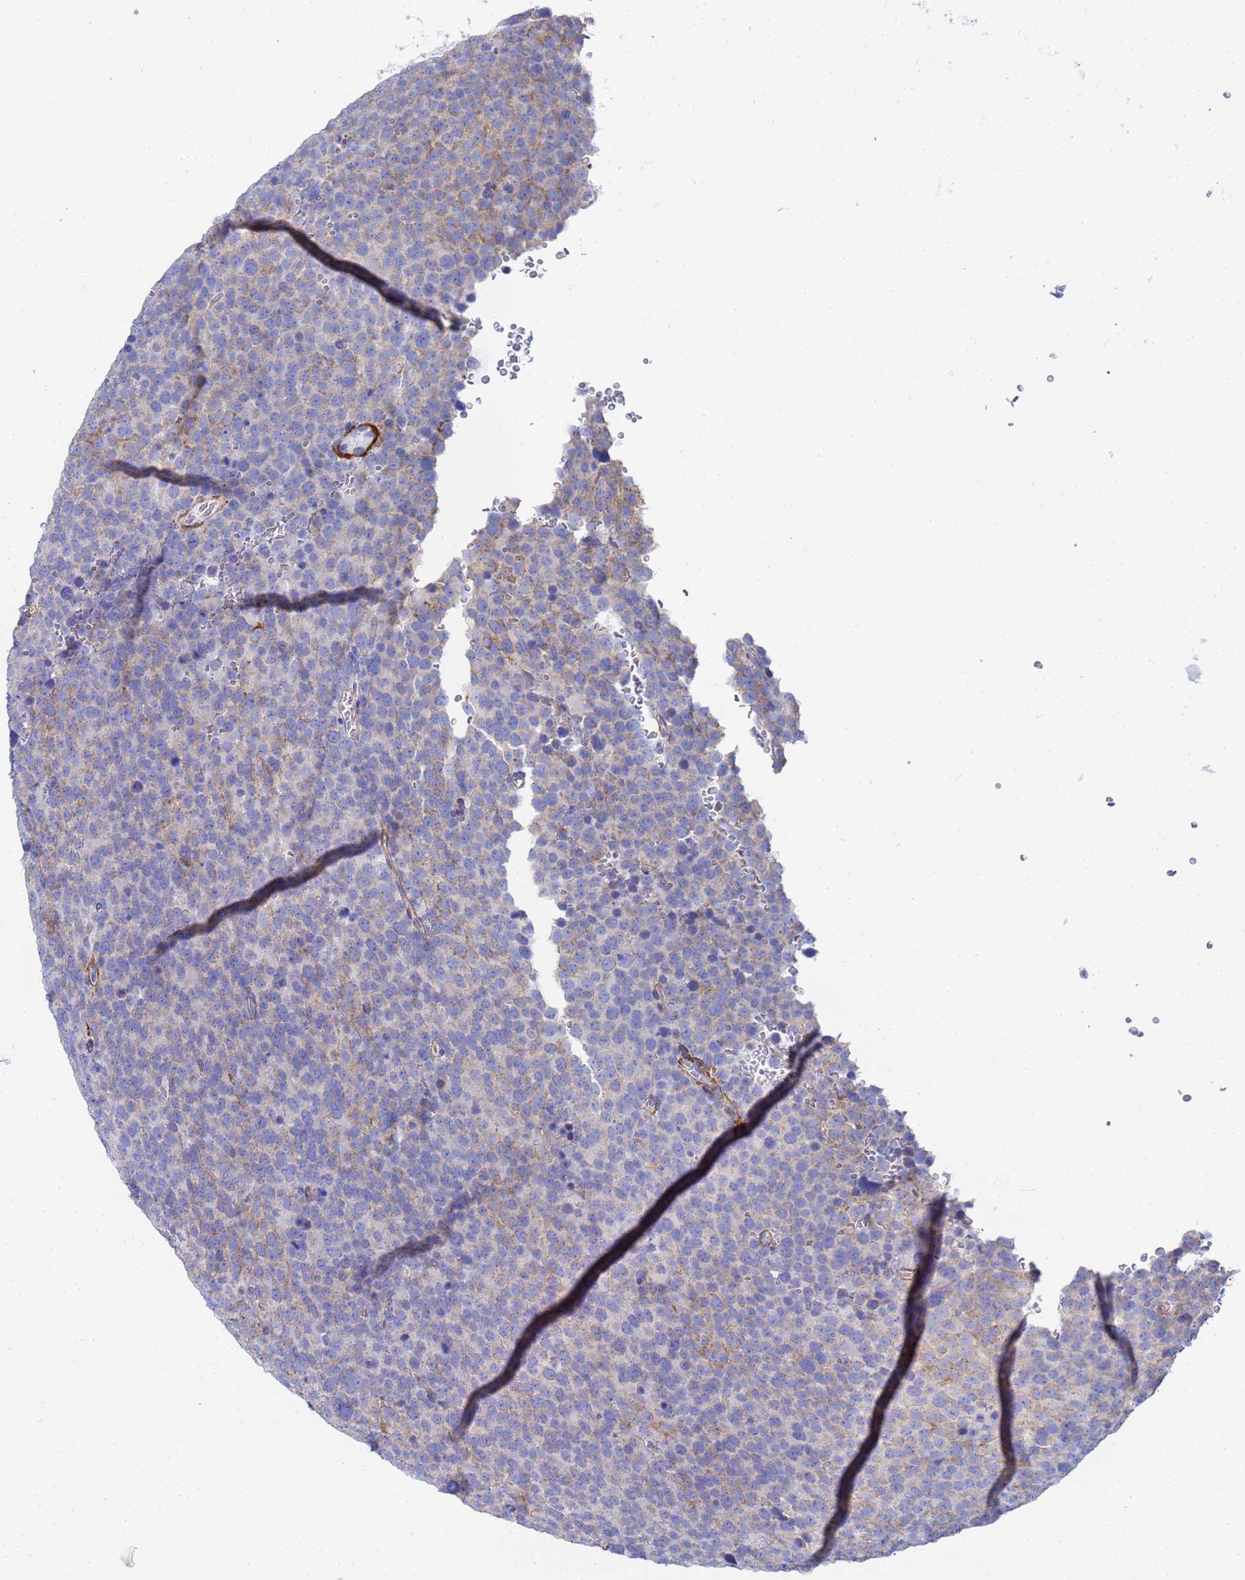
{"staining": {"intensity": "weak", "quantity": "<25%", "location": "cytoplasmic/membranous"}, "tissue": "testis cancer", "cell_type": "Tumor cells", "image_type": "cancer", "snomed": [{"axis": "morphology", "description": "Seminoma, NOS"}, {"axis": "topography", "description": "Testis"}], "caption": "The micrograph displays no staining of tumor cells in testis cancer (seminoma). (DAB IHC visualized using brightfield microscopy, high magnification).", "gene": "RAB39B", "patient": {"sex": "male", "age": 71}}